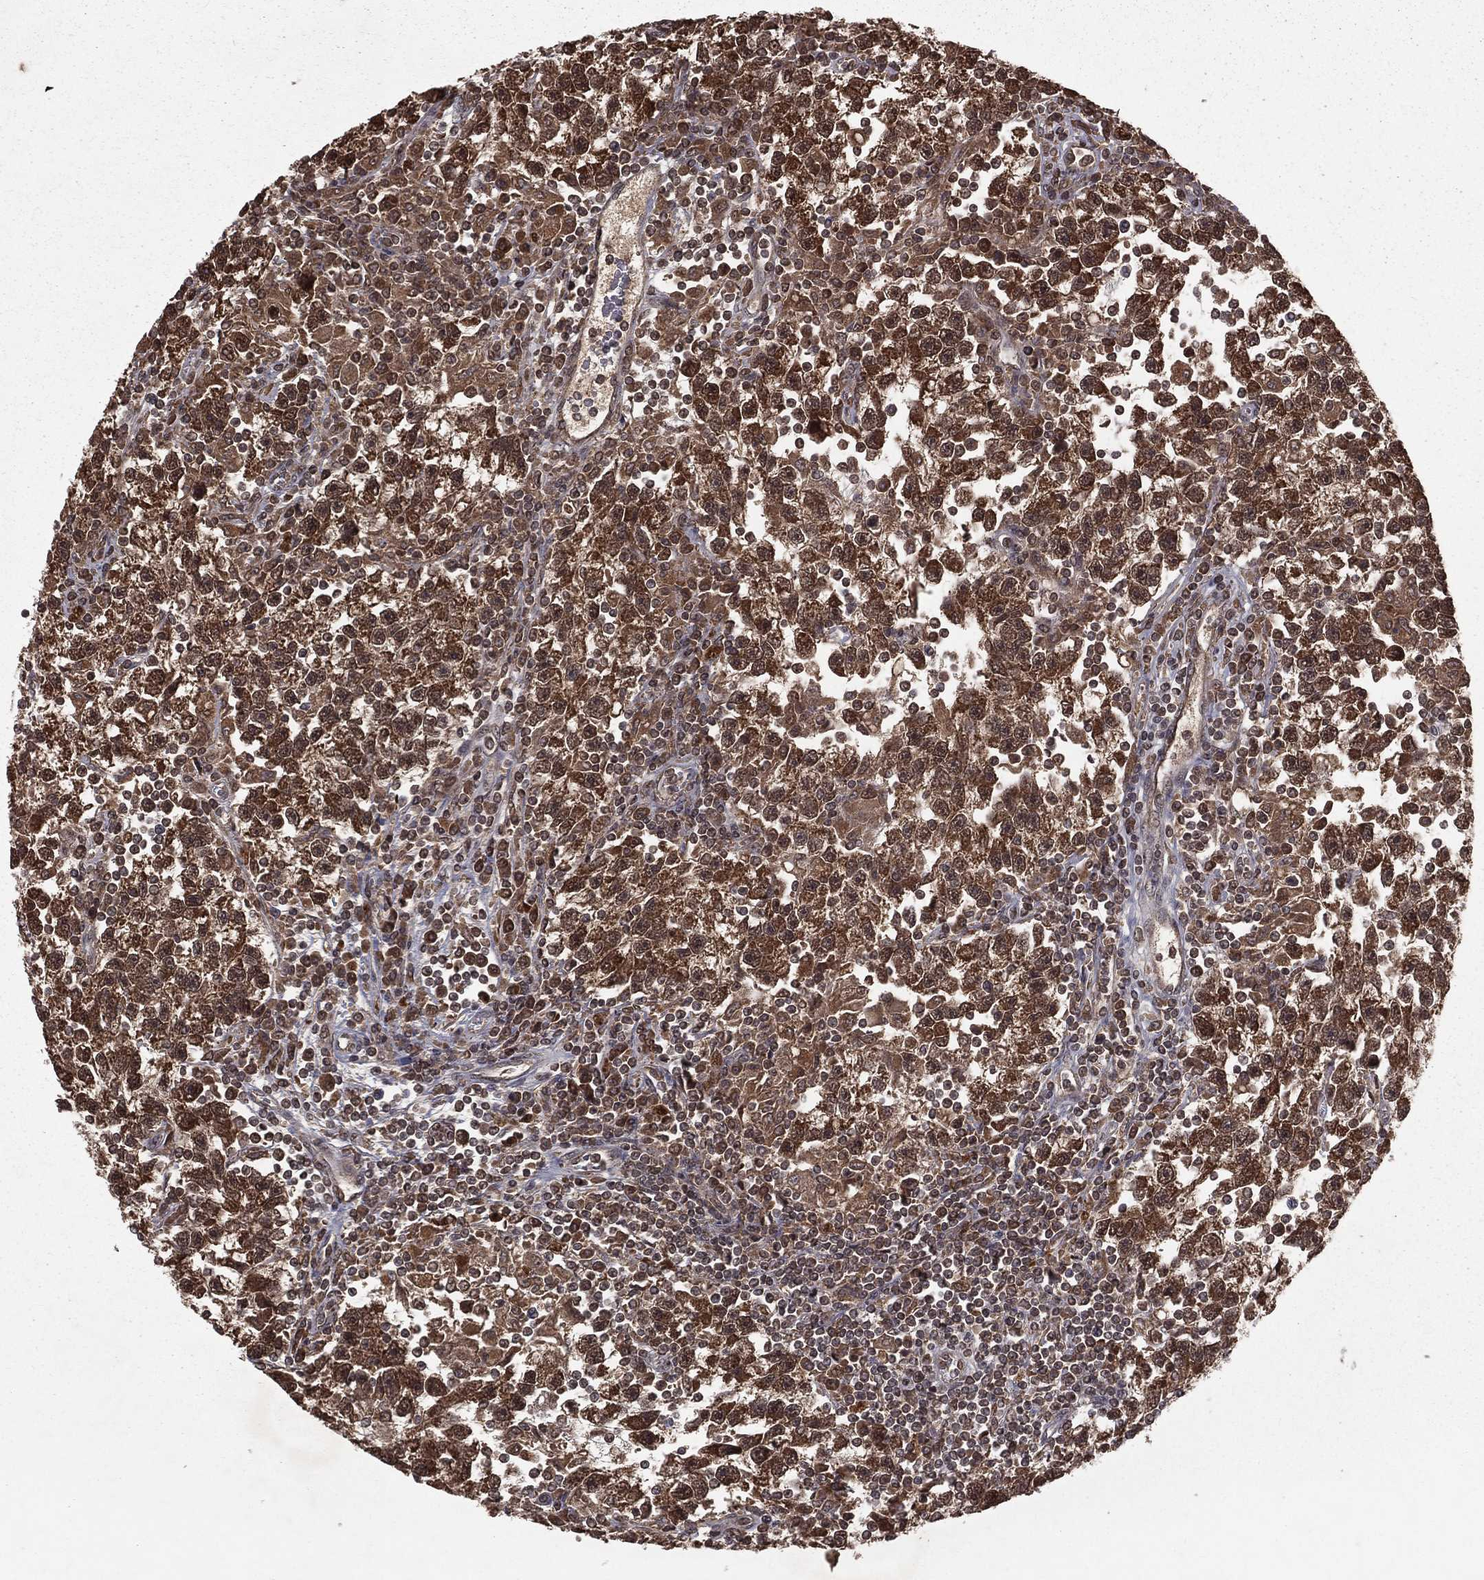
{"staining": {"intensity": "strong", "quantity": ">75%", "location": "cytoplasmic/membranous"}, "tissue": "testis cancer", "cell_type": "Tumor cells", "image_type": "cancer", "snomed": [{"axis": "morphology", "description": "Seminoma, NOS"}, {"axis": "topography", "description": "Testis"}], "caption": "Testis cancer stained for a protein shows strong cytoplasmic/membranous positivity in tumor cells.", "gene": "ZDHHC15", "patient": {"sex": "male", "age": 47}}